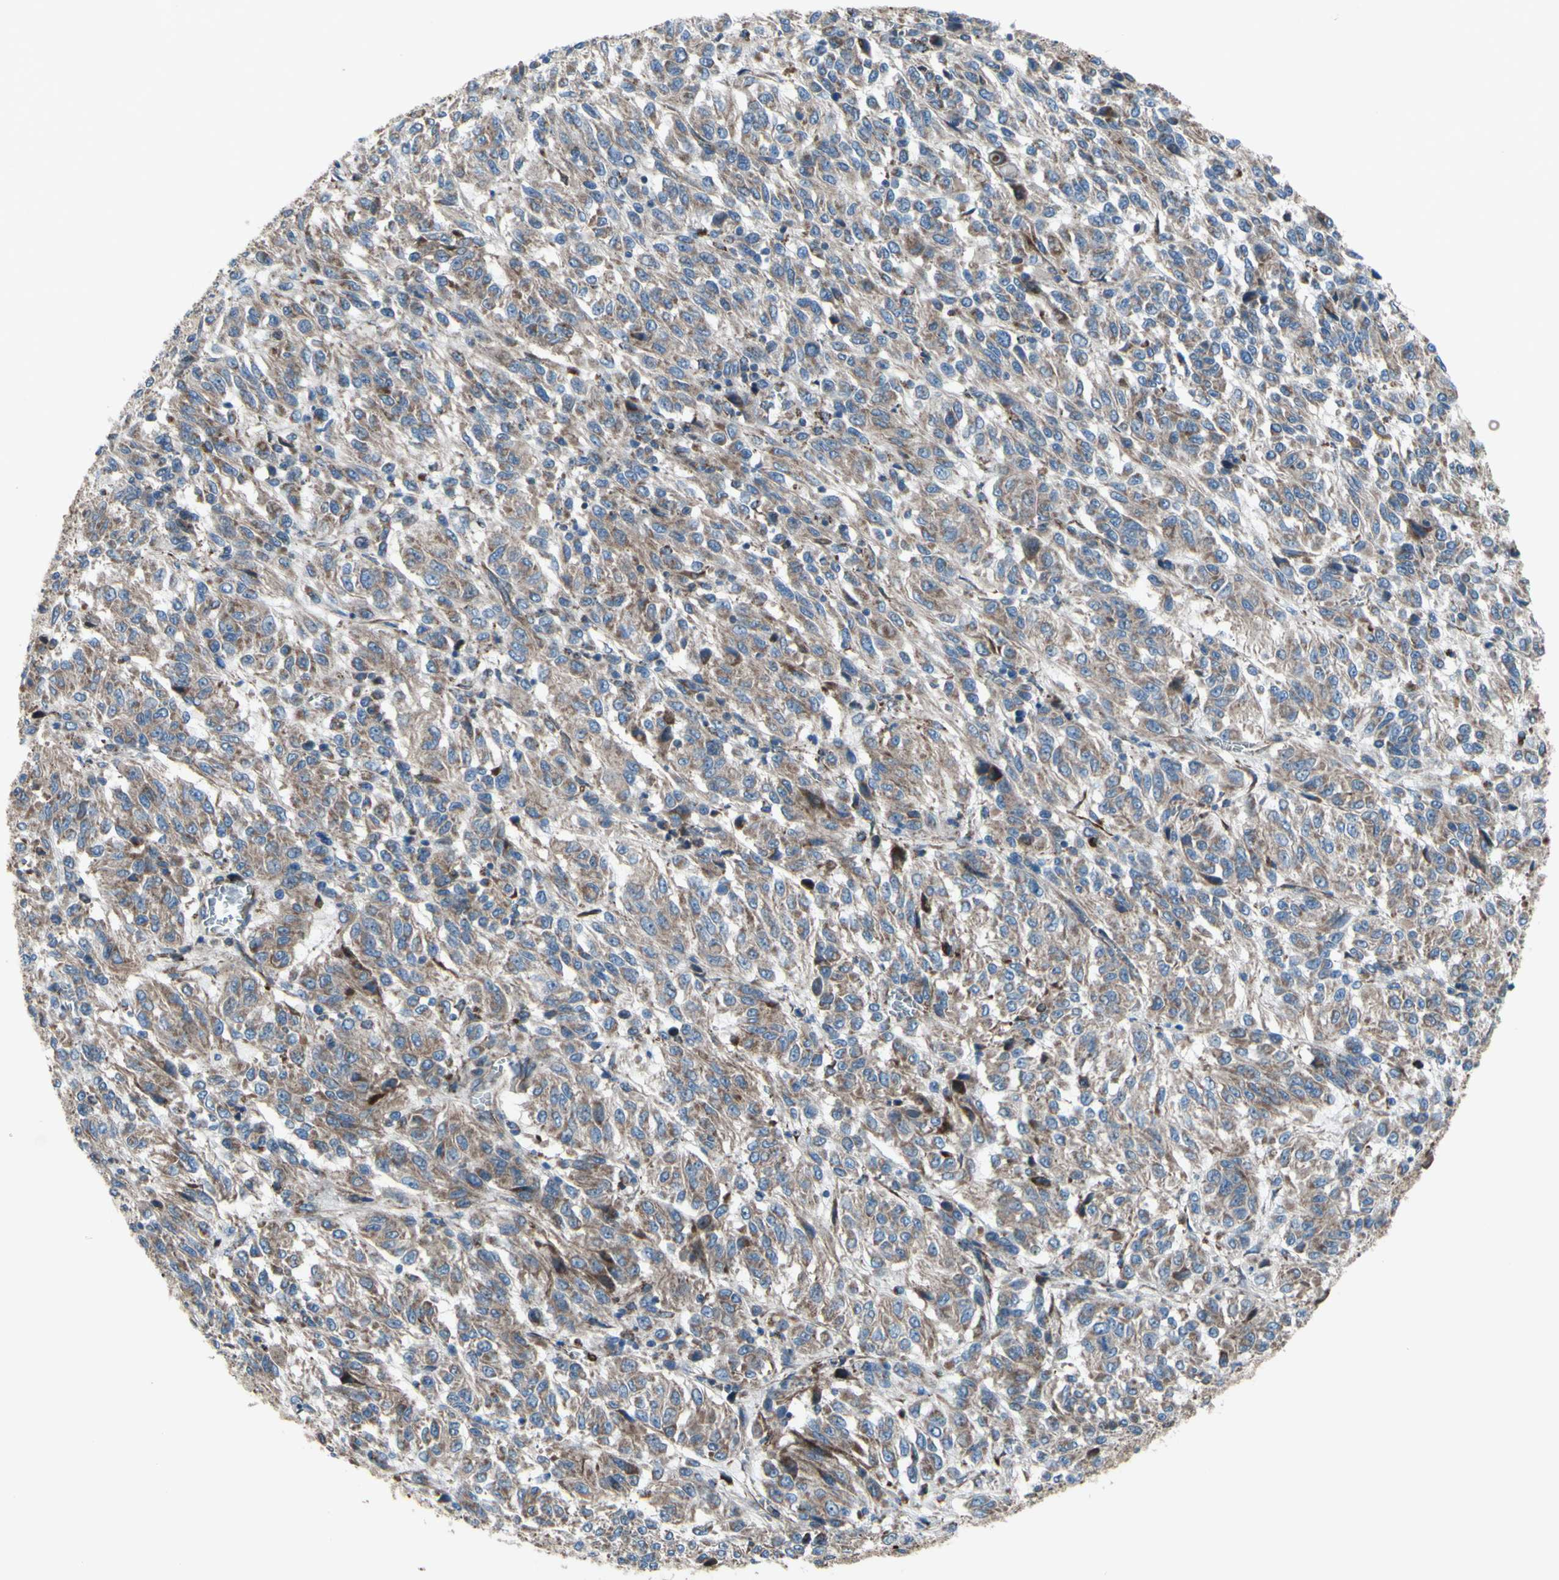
{"staining": {"intensity": "moderate", "quantity": ">75%", "location": "cytoplasmic/membranous"}, "tissue": "melanoma", "cell_type": "Tumor cells", "image_type": "cancer", "snomed": [{"axis": "morphology", "description": "Malignant melanoma, Metastatic site"}, {"axis": "topography", "description": "Lung"}], "caption": "Malignant melanoma (metastatic site) tissue reveals moderate cytoplasmic/membranous staining in approximately >75% of tumor cells The staining was performed using DAB (3,3'-diaminobenzidine) to visualize the protein expression in brown, while the nuclei were stained in blue with hematoxylin (Magnification: 20x).", "gene": "EMC7", "patient": {"sex": "male", "age": 64}}